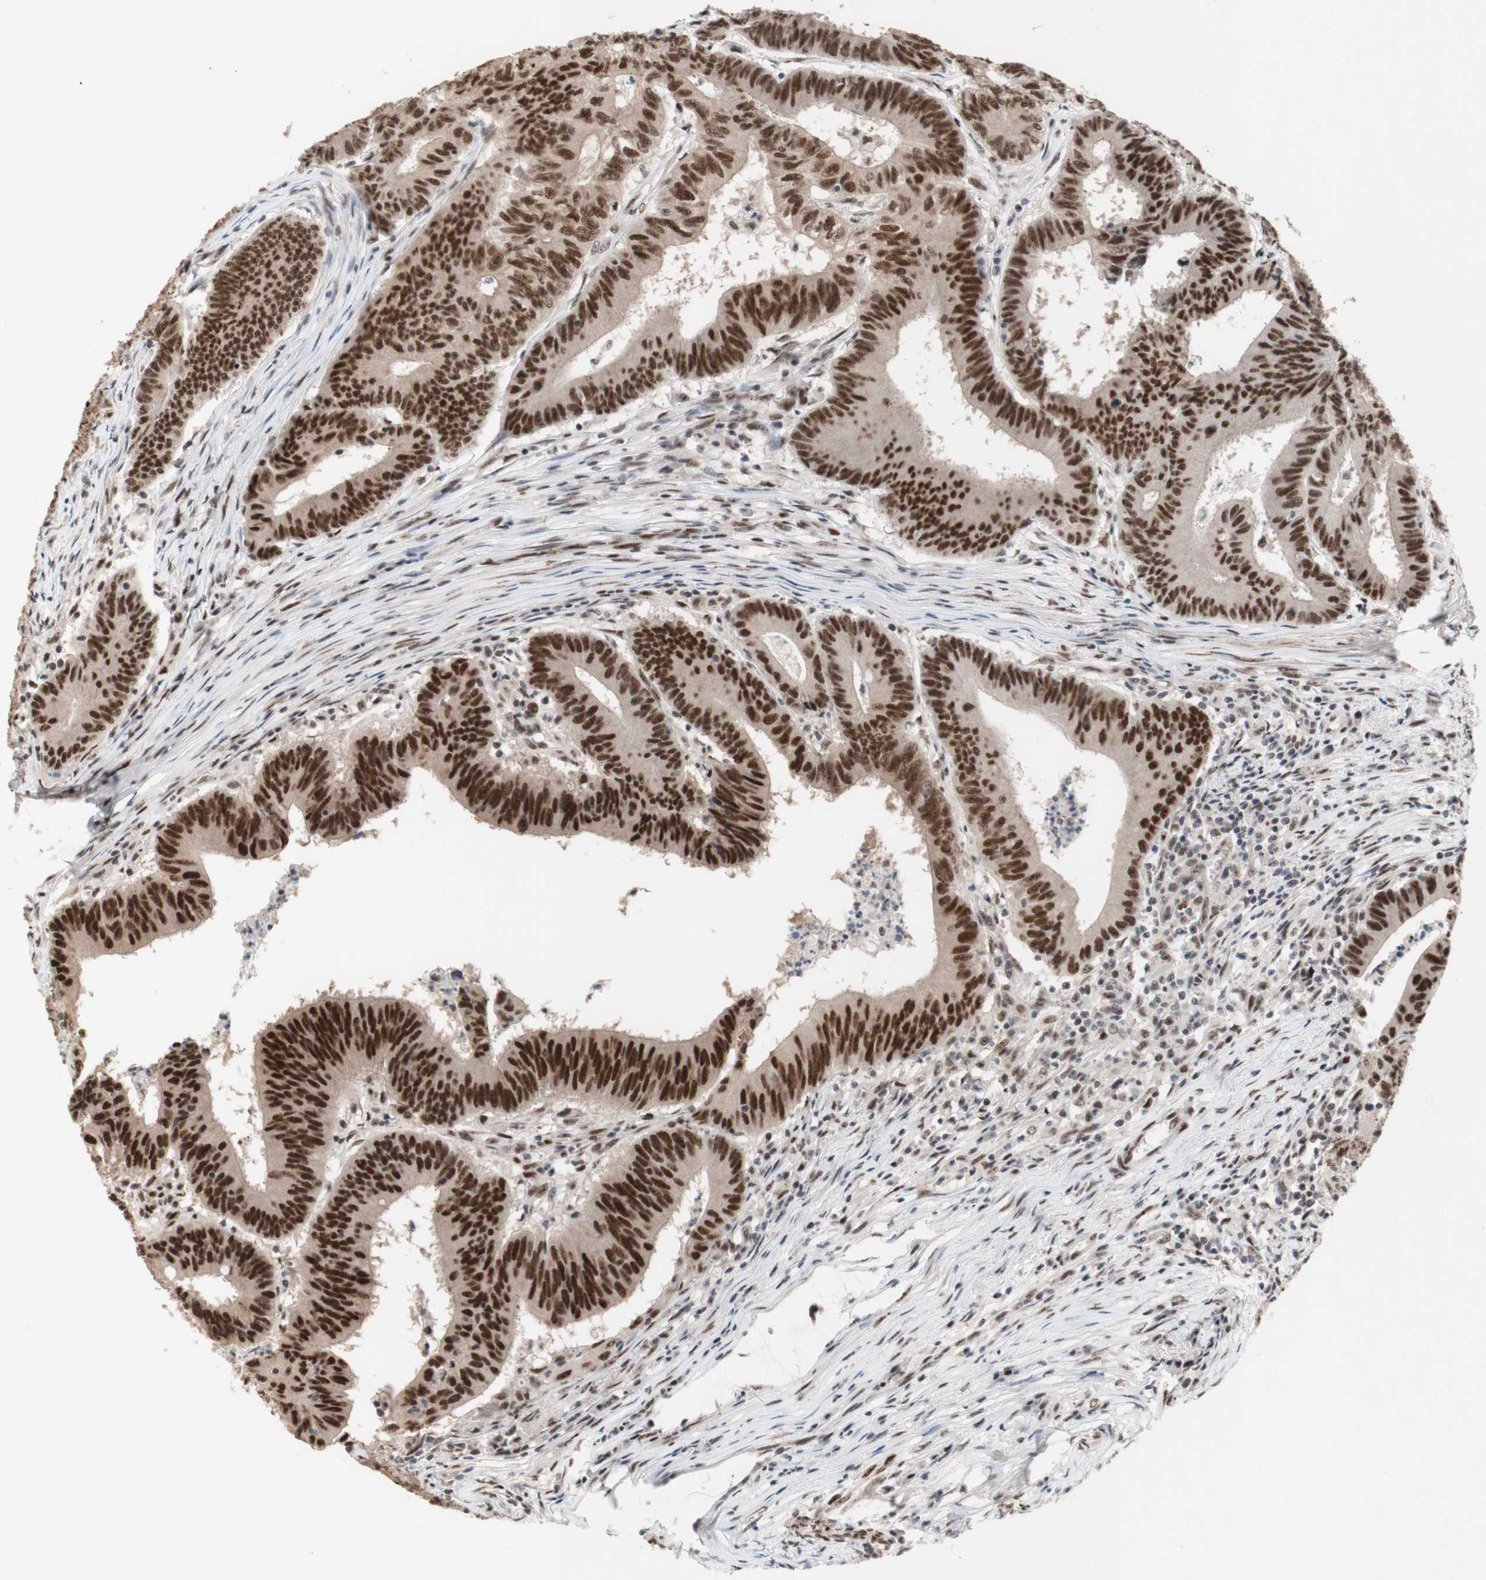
{"staining": {"intensity": "strong", "quantity": ">75%", "location": "nuclear"}, "tissue": "colorectal cancer", "cell_type": "Tumor cells", "image_type": "cancer", "snomed": [{"axis": "morphology", "description": "Adenocarcinoma, NOS"}, {"axis": "topography", "description": "Colon"}], "caption": "Immunohistochemical staining of colorectal cancer shows high levels of strong nuclear protein expression in approximately >75% of tumor cells.", "gene": "TLE1", "patient": {"sex": "male", "age": 45}}